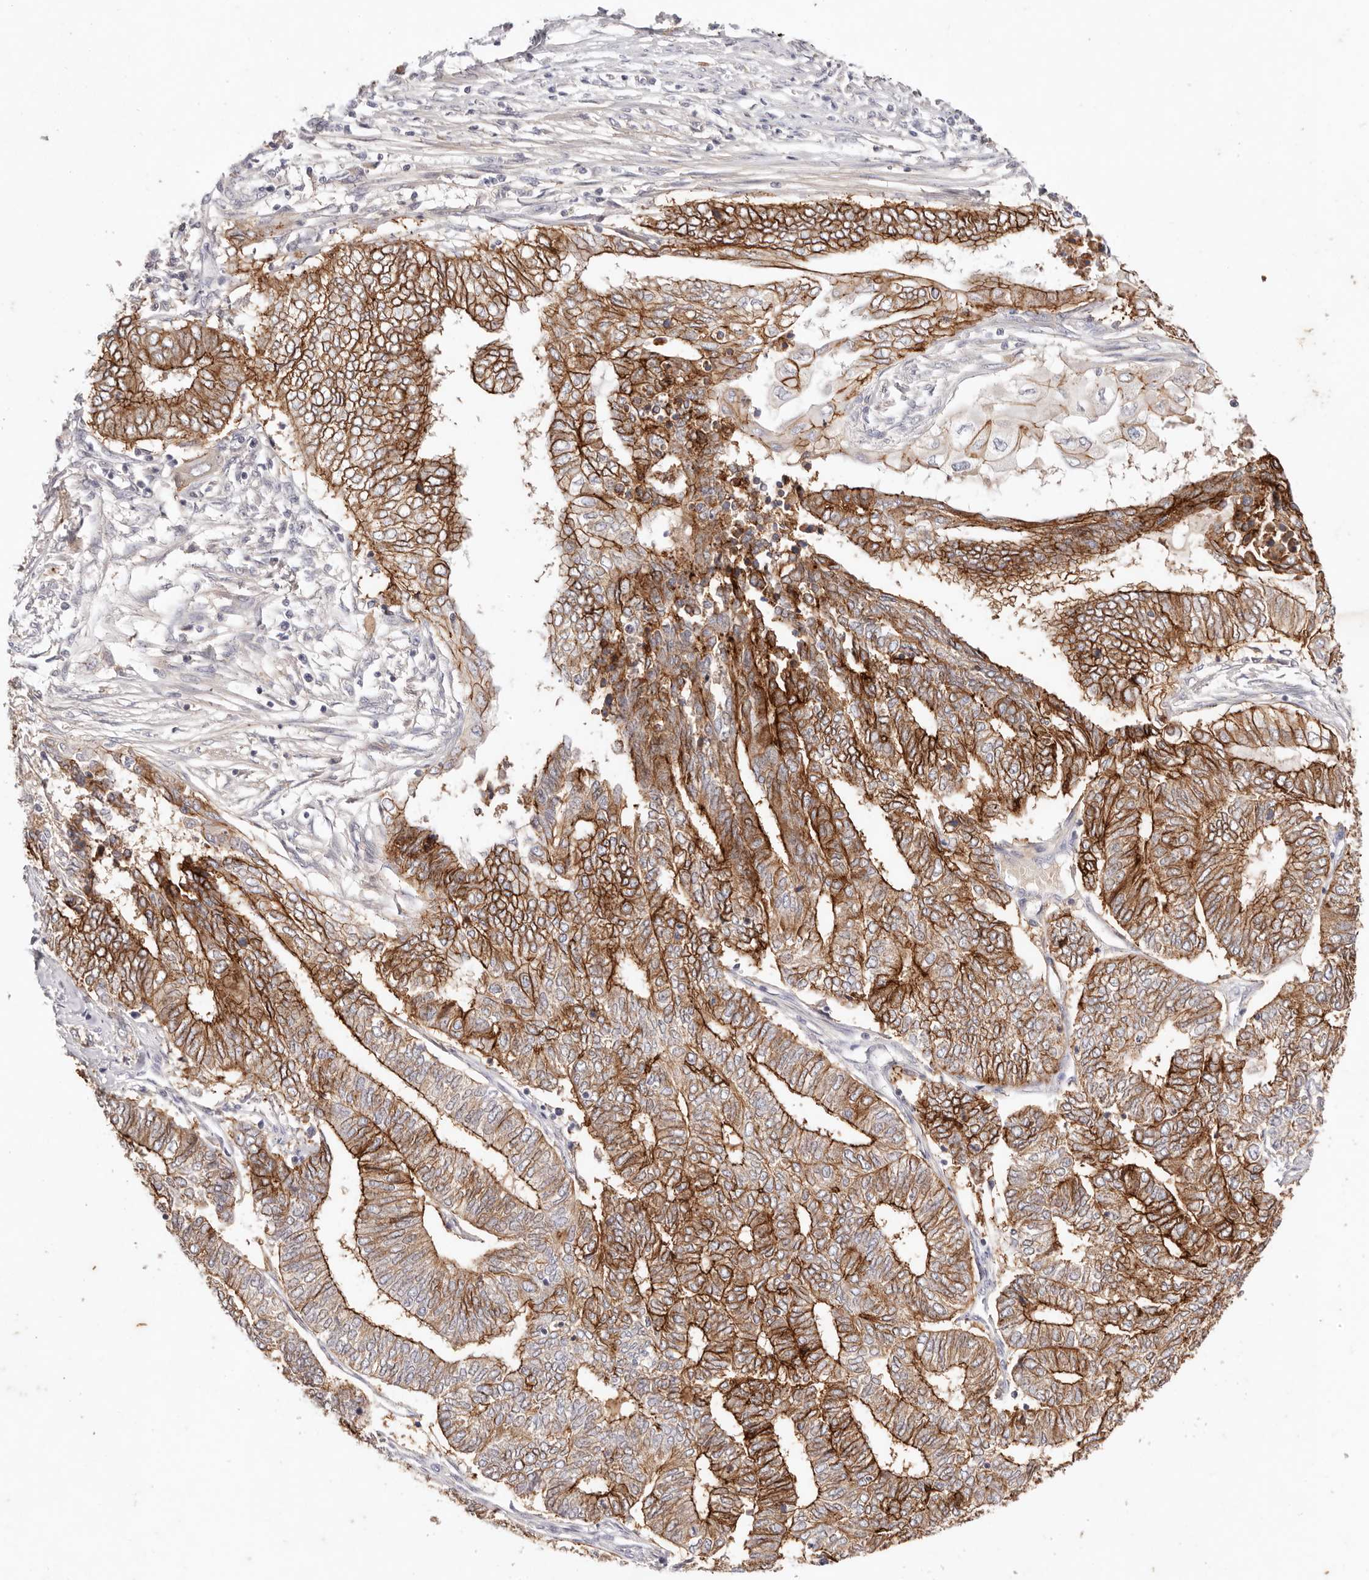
{"staining": {"intensity": "strong", "quantity": "25%-75%", "location": "cytoplasmic/membranous"}, "tissue": "endometrial cancer", "cell_type": "Tumor cells", "image_type": "cancer", "snomed": [{"axis": "morphology", "description": "Adenocarcinoma, NOS"}, {"axis": "topography", "description": "Uterus"}, {"axis": "topography", "description": "Endometrium"}], "caption": "Endometrial cancer tissue reveals strong cytoplasmic/membranous staining in approximately 25%-75% of tumor cells", "gene": "CXADR", "patient": {"sex": "female", "age": 70}}